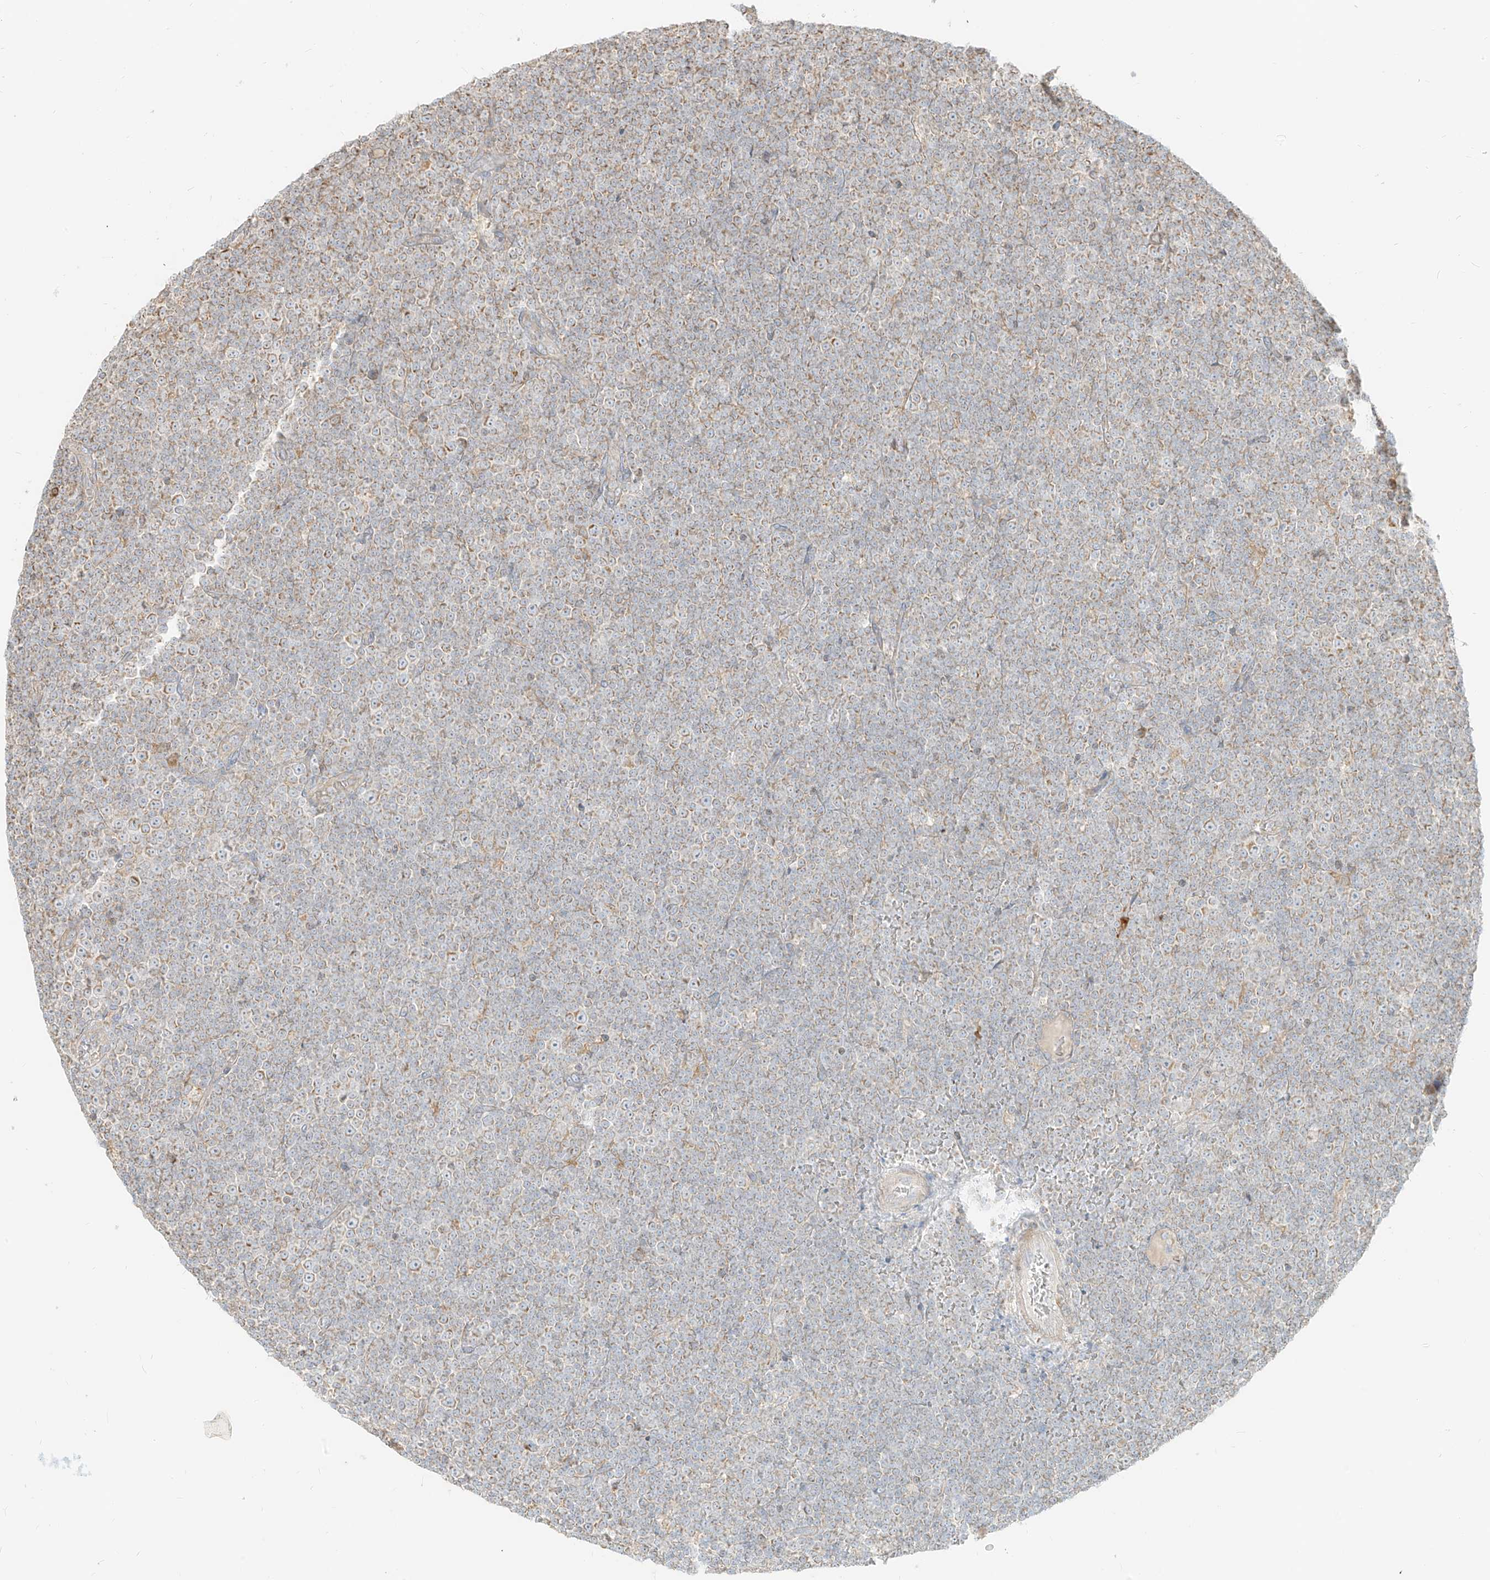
{"staining": {"intensity": "weak", "quantity": "25%-75%", "location": "cytoplasmic/membranous"}, "tissue": "lymphoma", "cell_type": "Tumor cells", "image_type": "cancer", "snomed": [{"axis": "morphology", "description": "Malignant lymphoma, non-Hodgkin's type, Low grade"}, {"axis": "topography", "description": "Lymph node"}], "caption": "Weak cytoplasmic/membranous staining is seen in approximately 25%-75% of tumor cells in lymphoma.", "gene": "ZIM3", "patient": {"sex": "female", "age": 67}}